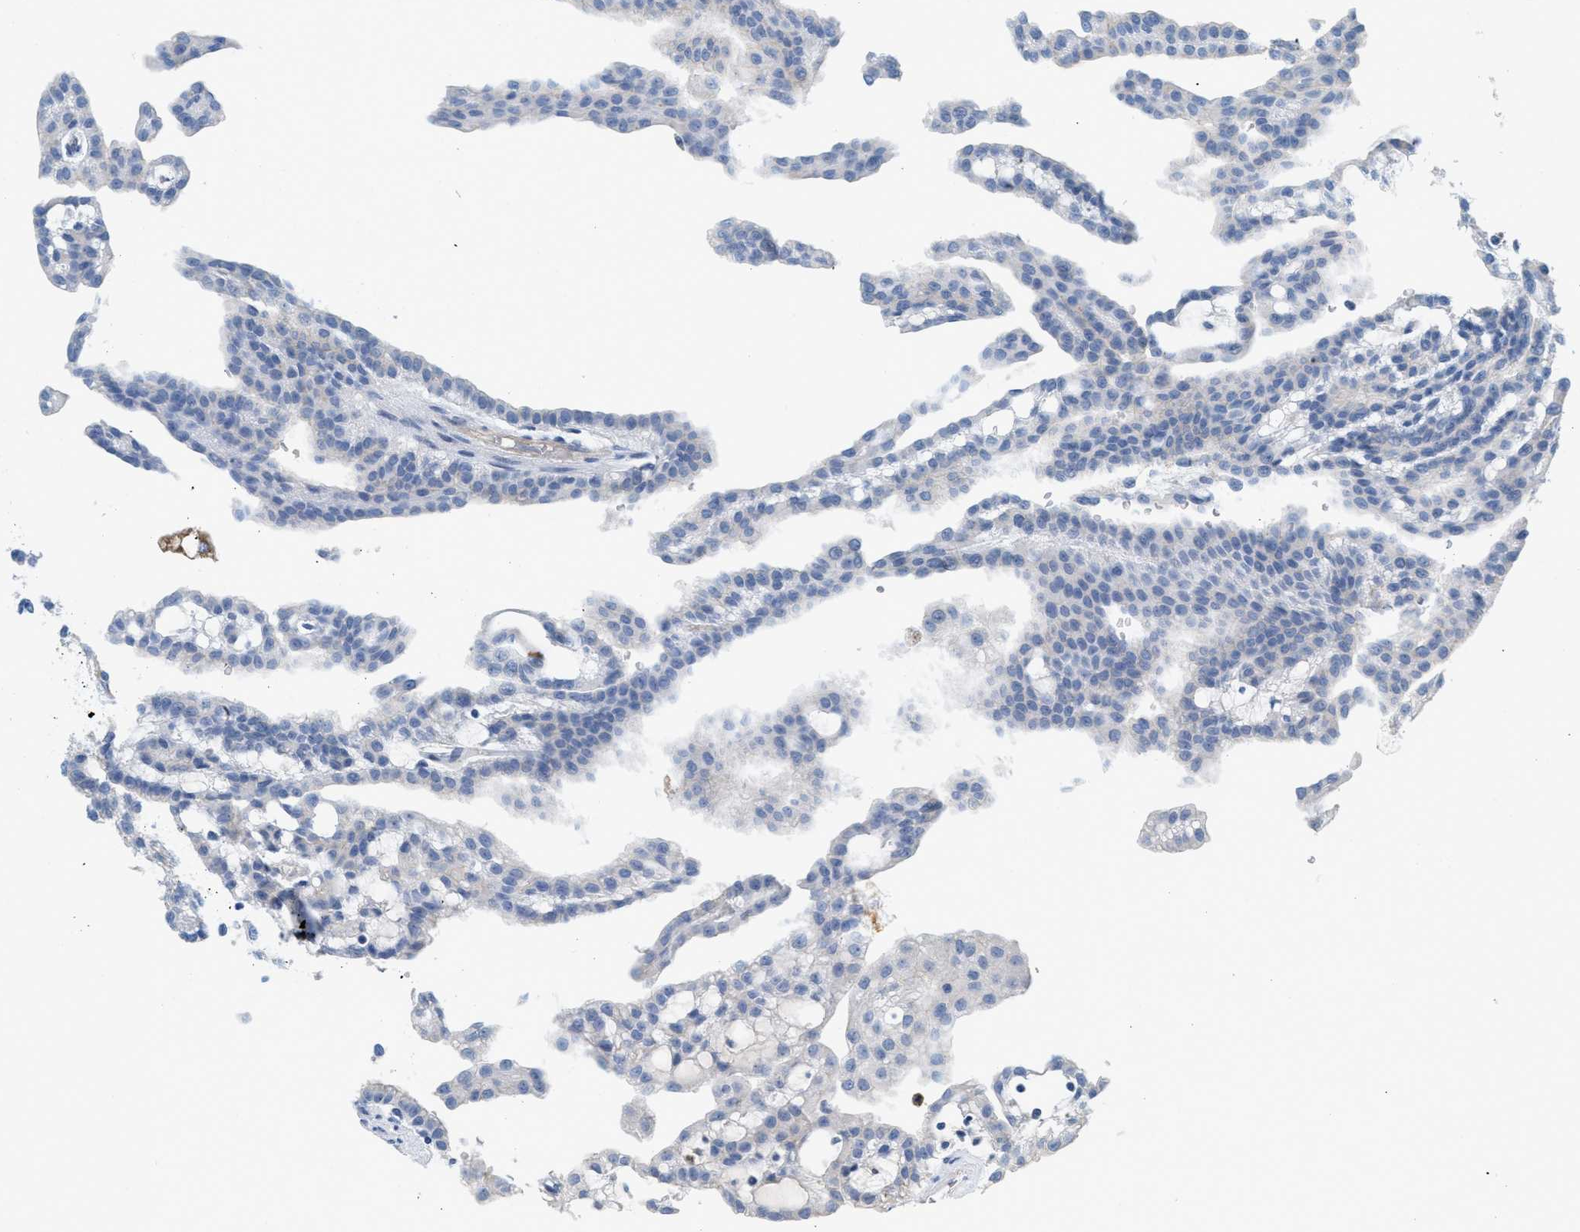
{"staining": {"intensity": "negative", "quantity": "none", "location": "none"}, "tissue": "renal cancer", "cell_type": "Tumor cells", "image_type": "cancer", "snomed": [{"axis": "morphology", "description": "Adenocarcinoma, NOS"}, {"axis": "topography", "description": "Kidney"}], "caption": "Immunohistochemistry (IHC) of human adenocarcinoma (renal) shows no expression in tumor cells.", "gene": "CRB3", "patient": {"sex": "male", "age": 63}}